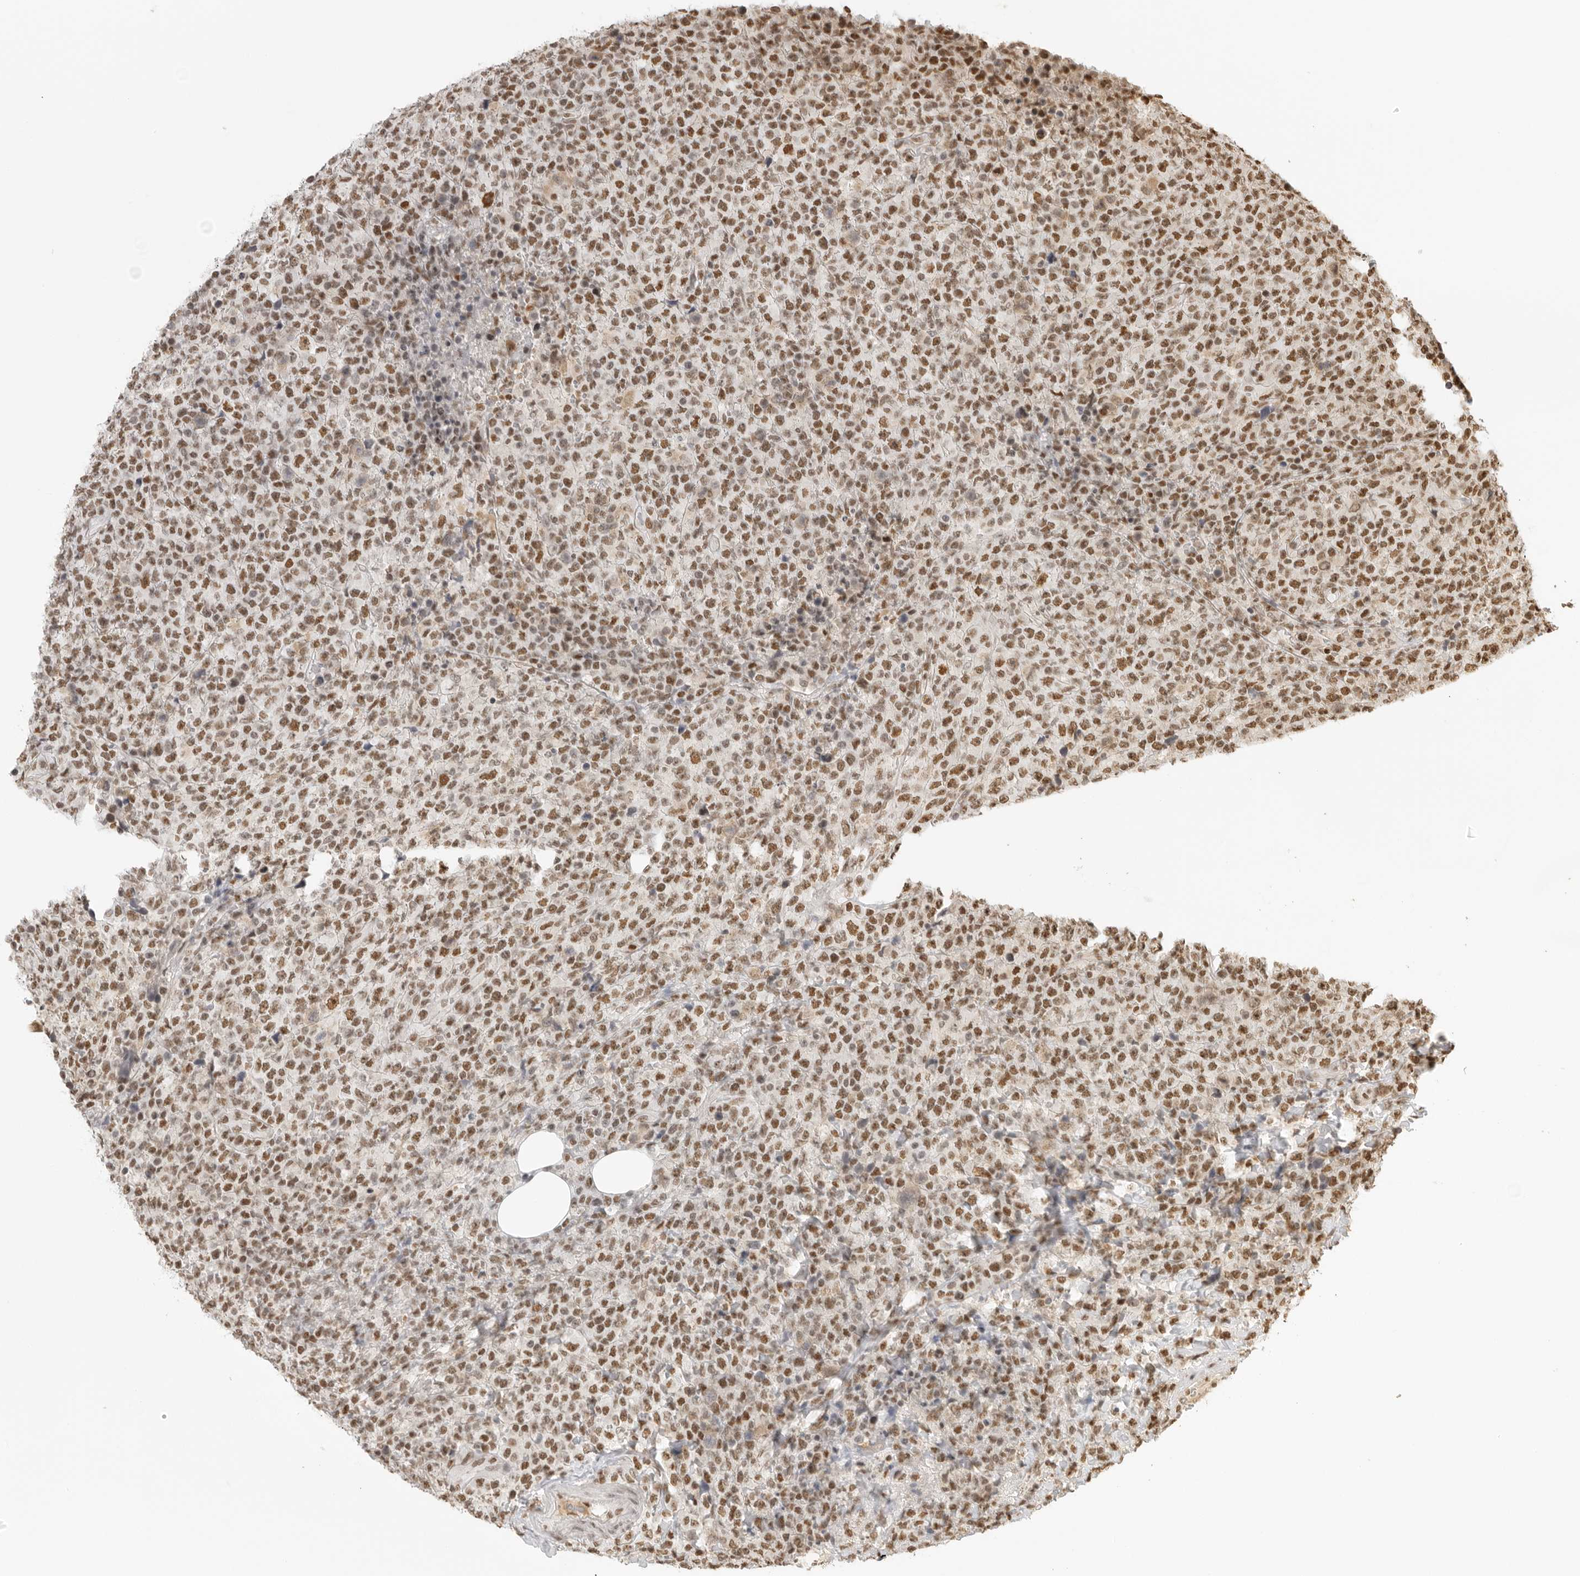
{"staining": {"intensity": "moderate", "quantity": ">75%", "location": "nuclear"}, "tissue": "lymphoma", "cell_type": "Tumor cells", "image_type": "cancer", "snomed": [{"axis": "morphology", "description": "Malignant lymphoma, non-Hodgkin's type, High grade"}, {"axis": "topography", "description": "Lymph node"}], "caption": "Immunohistochemistry (IHC) of human lymphoma displays medium levels of moderate nuclear expression in about >75% of tumor cells.", "gene": "RPA2", "patient": {"sex": "male", "age": 13}}